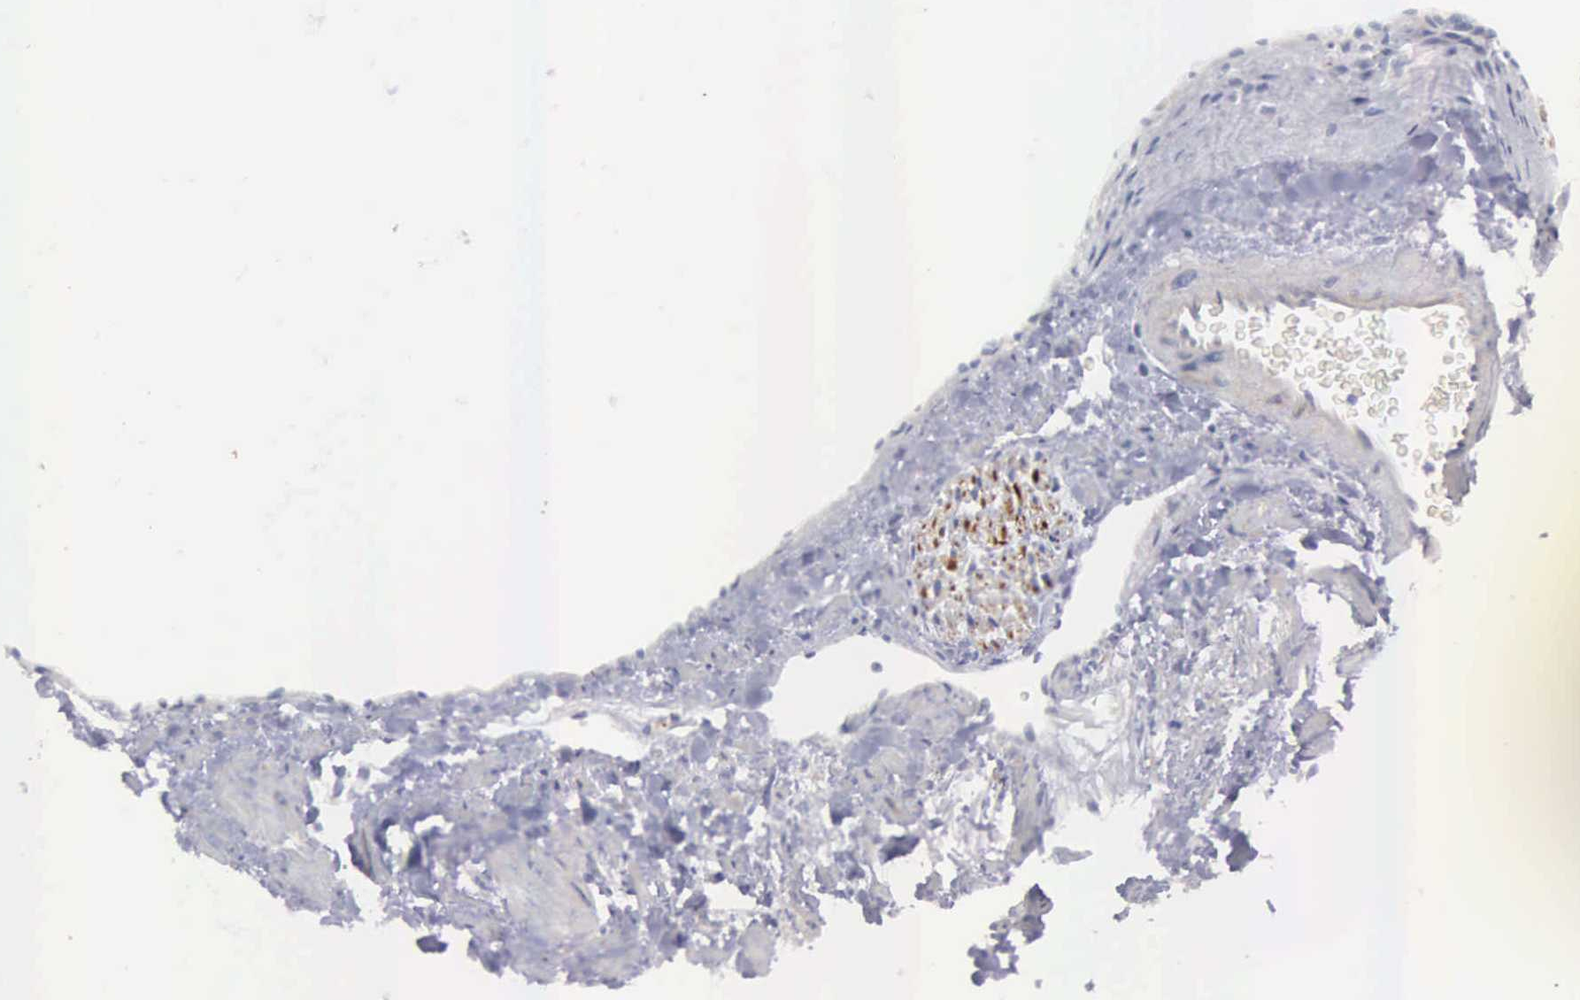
{"staining": {"intensity": "negative", "quantity": "none", "location": "none"}, "tissue": "renal cancer", "cell_type": "Tumor cells", "image_type": "cancer", "snomed": [{"axis": "morphology", "description": "Adenocarcinoma, NOS"}, {"axis": "topography", "description": "Kidney"}], "caption": "Tumor cells show no significant protein expression in renal adenocarcinoma.", "gene": "CEP170B", "patient": {"sex": "female", "age": 60}}